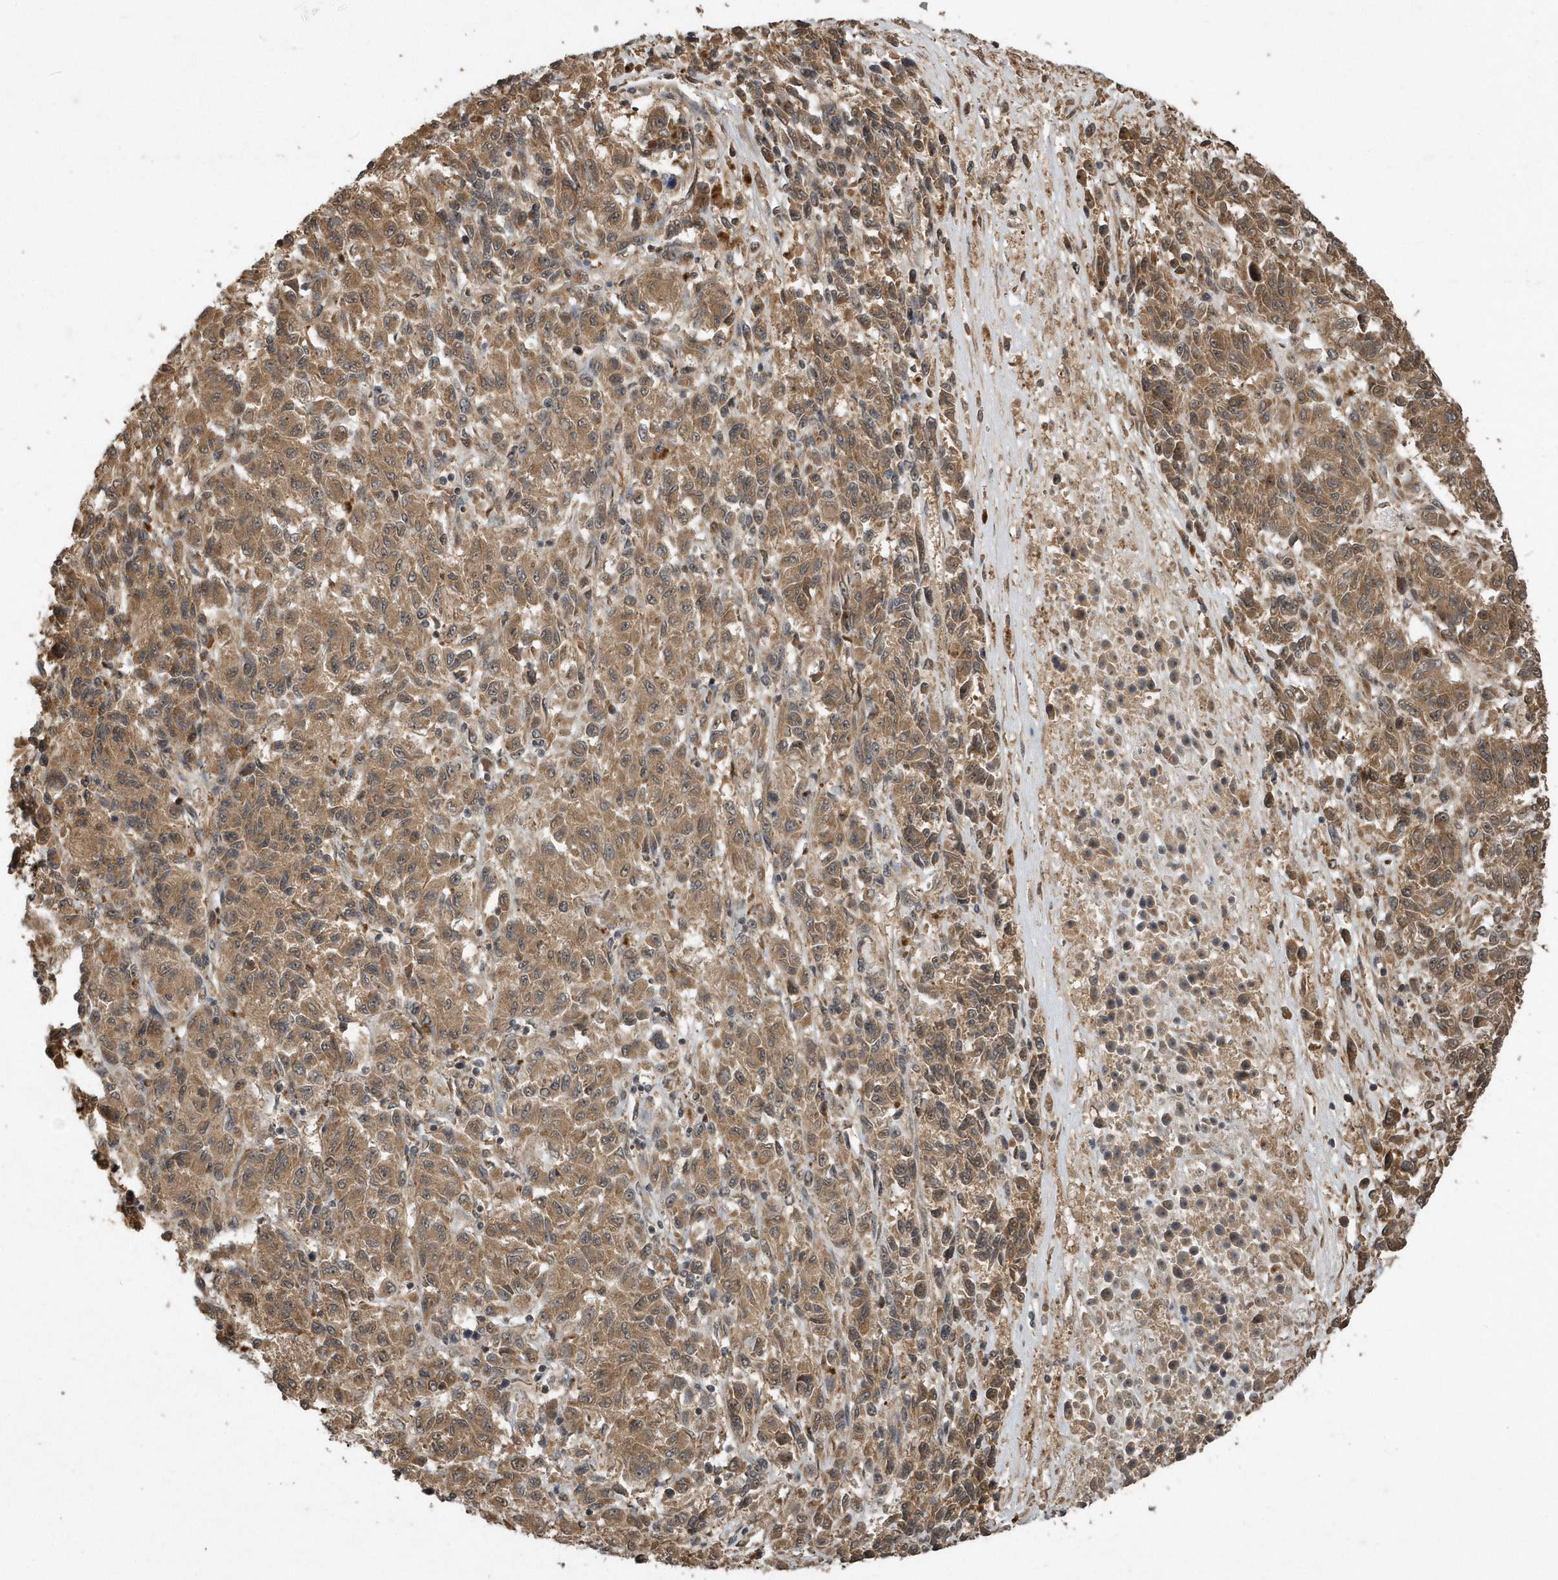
{"staining": {"intensity": "moderate", "quantity": ">75%", "location": "cytoplasmic/membranous"}, "tissue": "melanoma", "cell_type": "Tumor cells", "image_type": "cancer", "snomed": [{"axis": "morphology", "description": "Malignant melanoma, Metastatic site"}, {"axis": "topography", "description": "Lung"}], "caption": "High-power microscopy captured an immunohistochemistry photomicrograph of malignant melanoma (metastatic site), revealing moderate cytoplasmic/membranous expression in approximately >75% of tumor cells.", "gene": "WASHC5", "patient": {"sex": "male", "age": 64}}